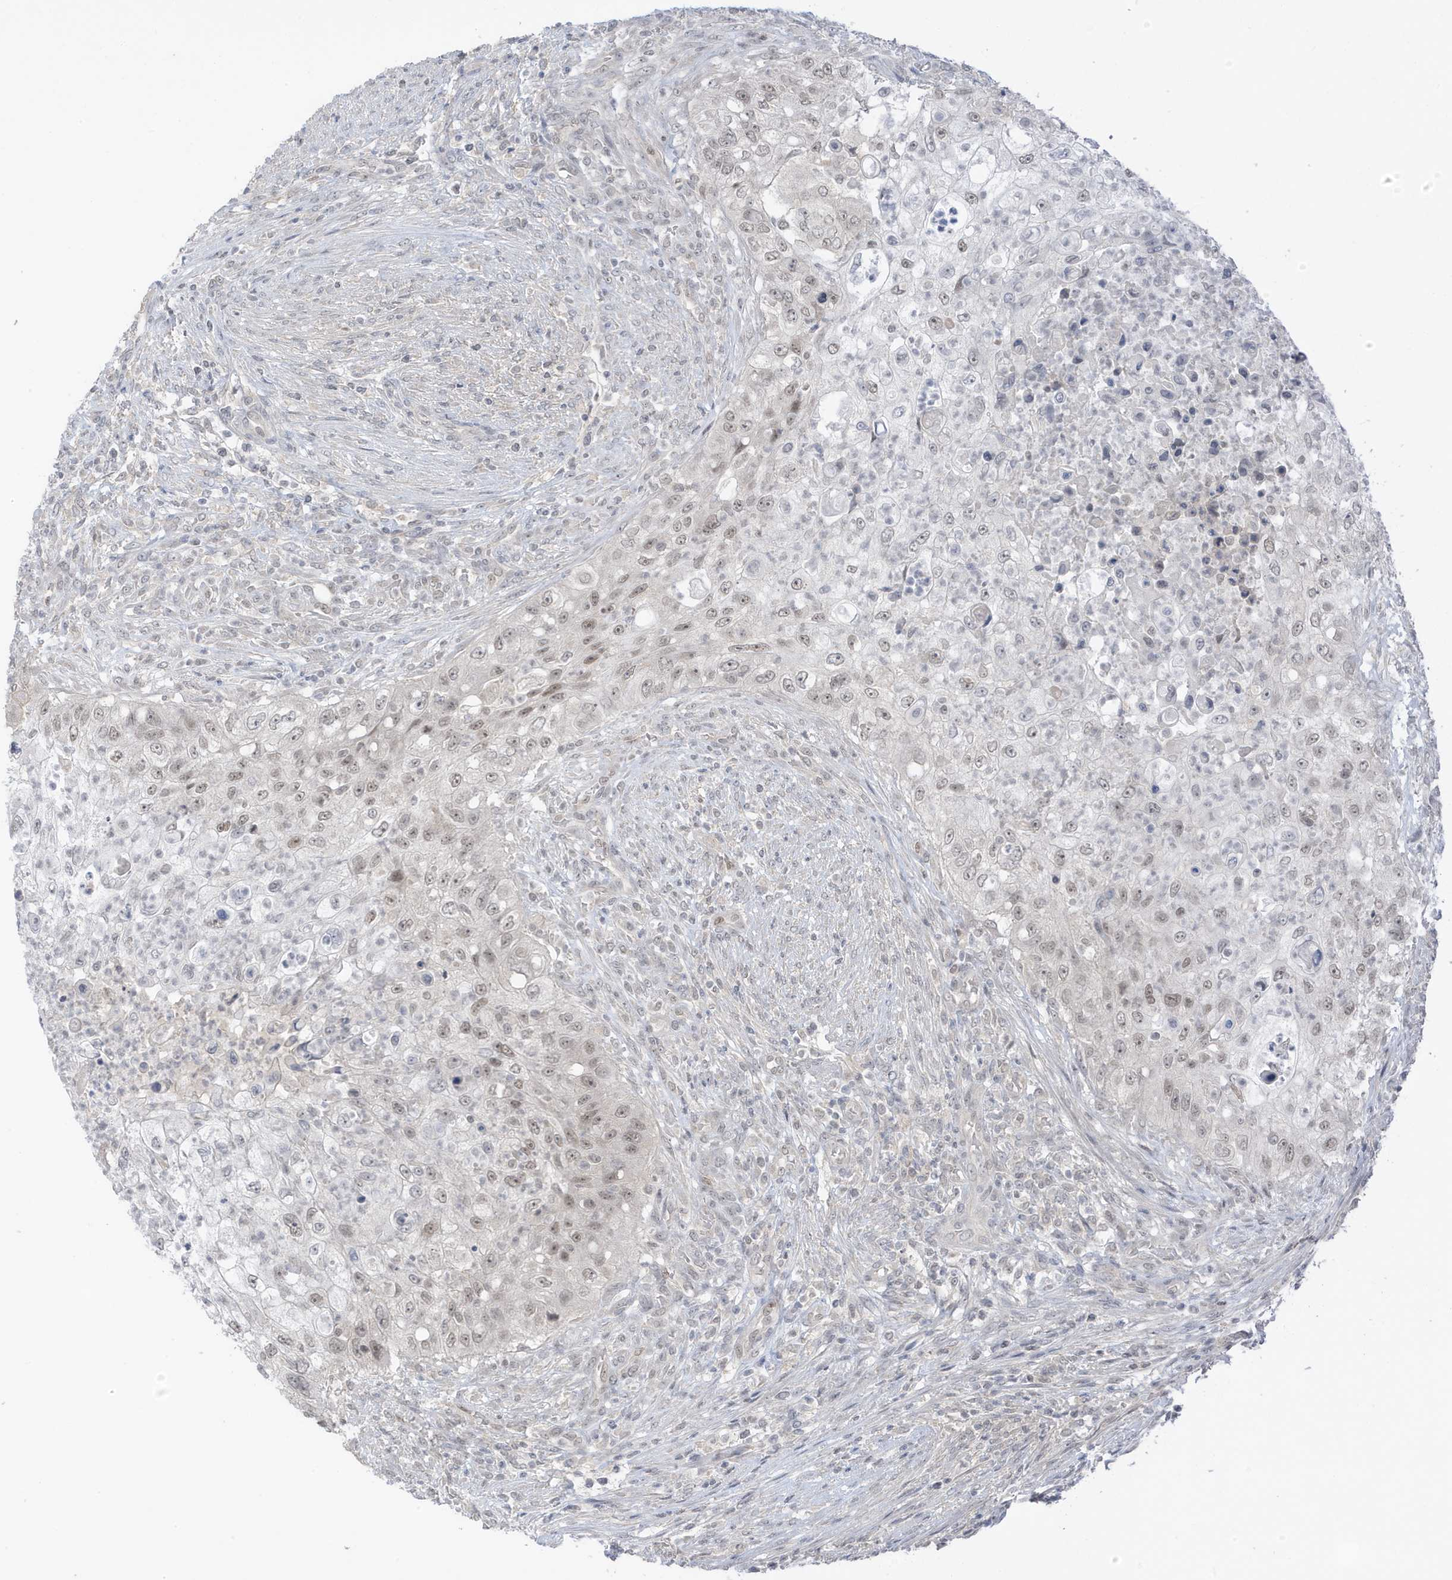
{"staining": {"intensity": "weak", "quantity": "<25%", "location": "nuclear"}, "tissue": "urothelial cancer", "cell_type": "Tumor cells", "image_type": "cancer", "snomed": [{"axis": "morphology", "description": "Urothelial carcinoma, High grade"}, {"axis": "topography", "description": "Urinary bladder"}], "caption": "Tumor cells show no significant staining in urothelial carcinoma (high-grade). (Brightfield microscopy of DAB (3,3'-diaminobenzidine) IHC at high magnification).", "gene": "MSL3", "patient": {"sex": "female", "age": 60}}